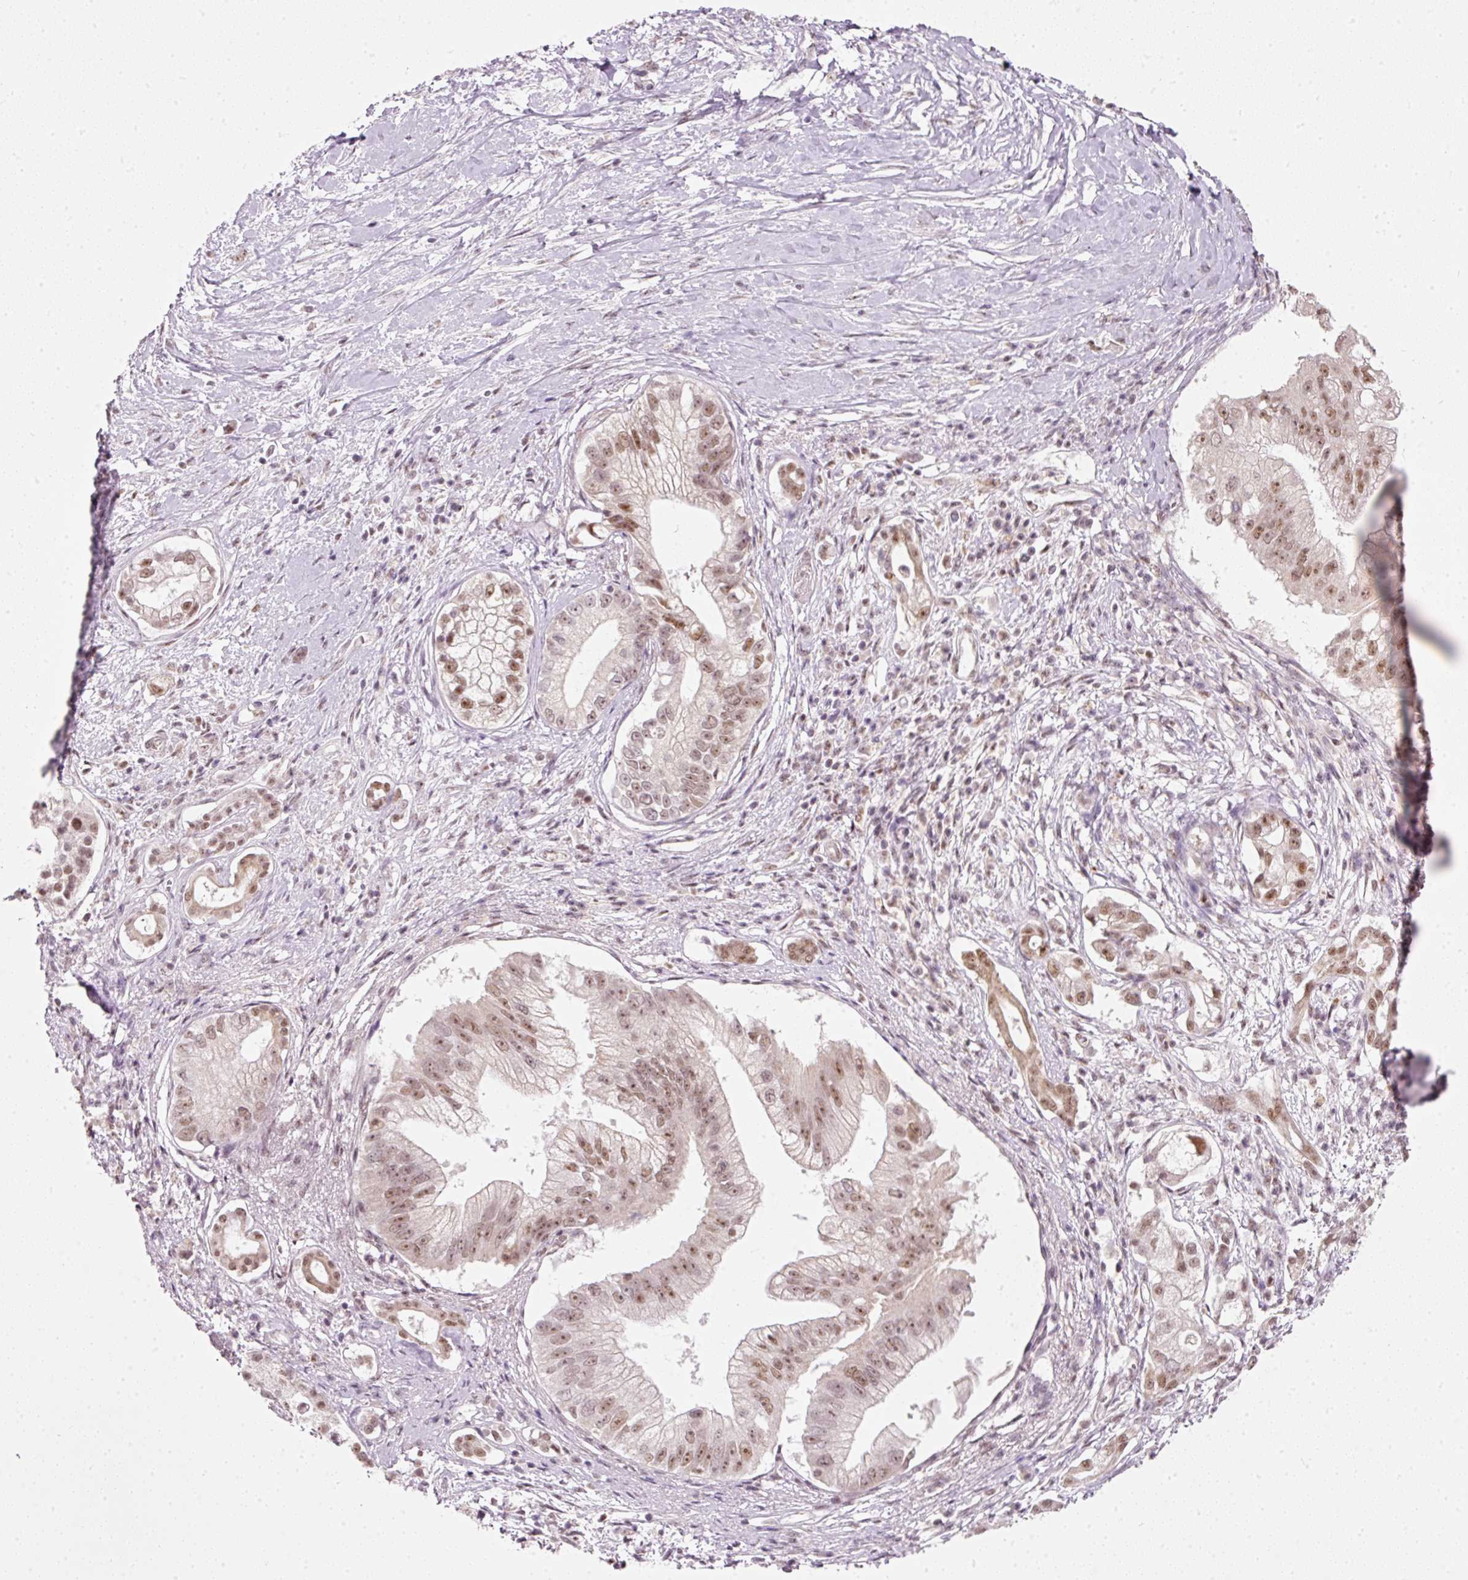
{"staining": {"intensity": "moderate", "quantity": ">75%", "location": "nuclear"}, "tissue": "pancreatic cancer", "cell_type": "Tumor cells", "image_type": "cancer", "snomed": [{"axis": "morphology", "description": "Adenocarcinoma, NOS"}, {"axis": "topography", "description": "Pancreas"}], "caption": "Brown immunohistochemical staining in pancreatic cancer exhibits moderate nuclear positivity in approximately >75% of tumor cells.", "gene": "FSTL3", "patient": {"sex": "male", "age": 70}}